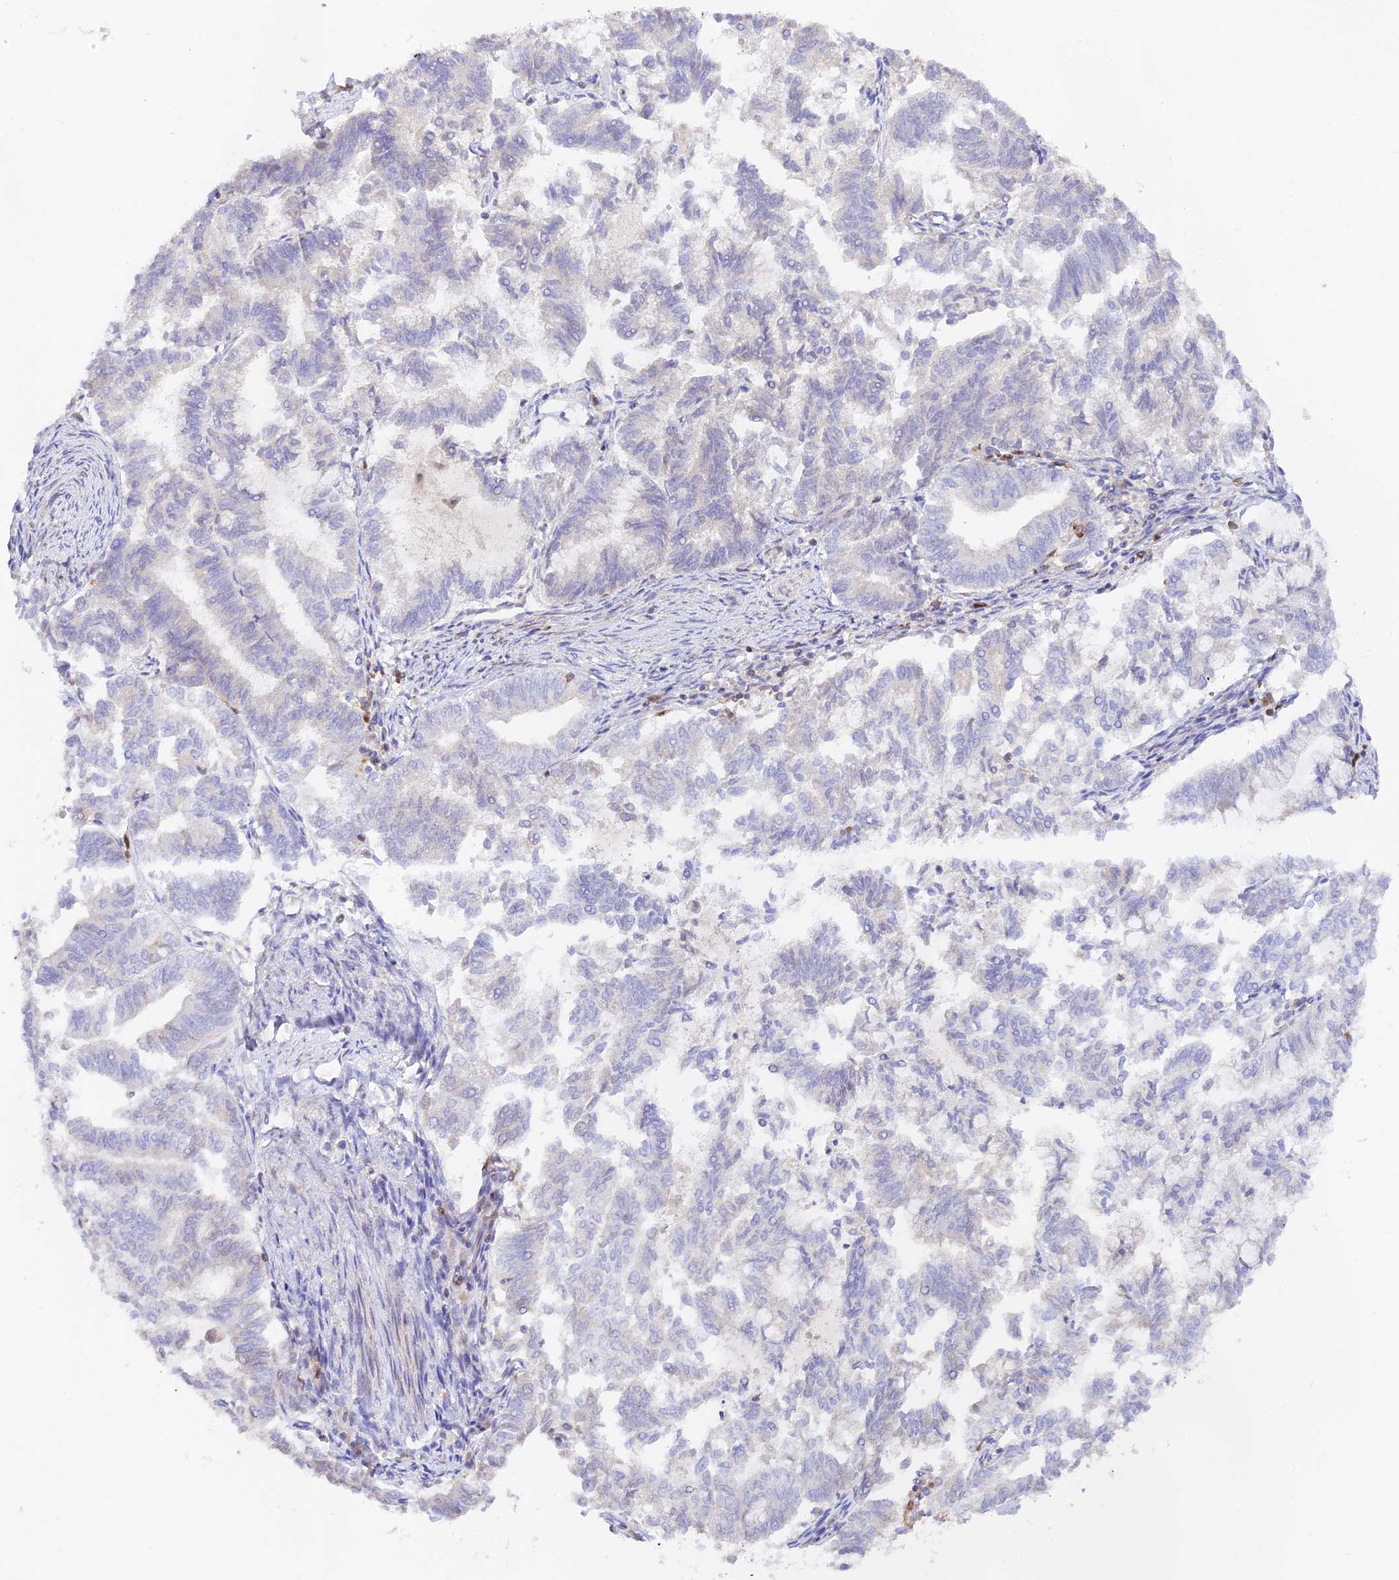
{"staining": {"intensity": "negative", "quantity": "none", "location": "none"}, "tissue": "endometrial cancer", "cell_type": "Tumor cells", "image_type": "cancer", "snomed": [{"axis": "morphology", "description": "Adenocarcinoma, NOS"}, {"axis": "topography", "description": "Endometrium"}], "caption": "Tumor cells show no significant protein staining in adenocarcinoma (endometrial).", "gene": "DENND1C", "patient": {"sex": "female", "age": 79}}